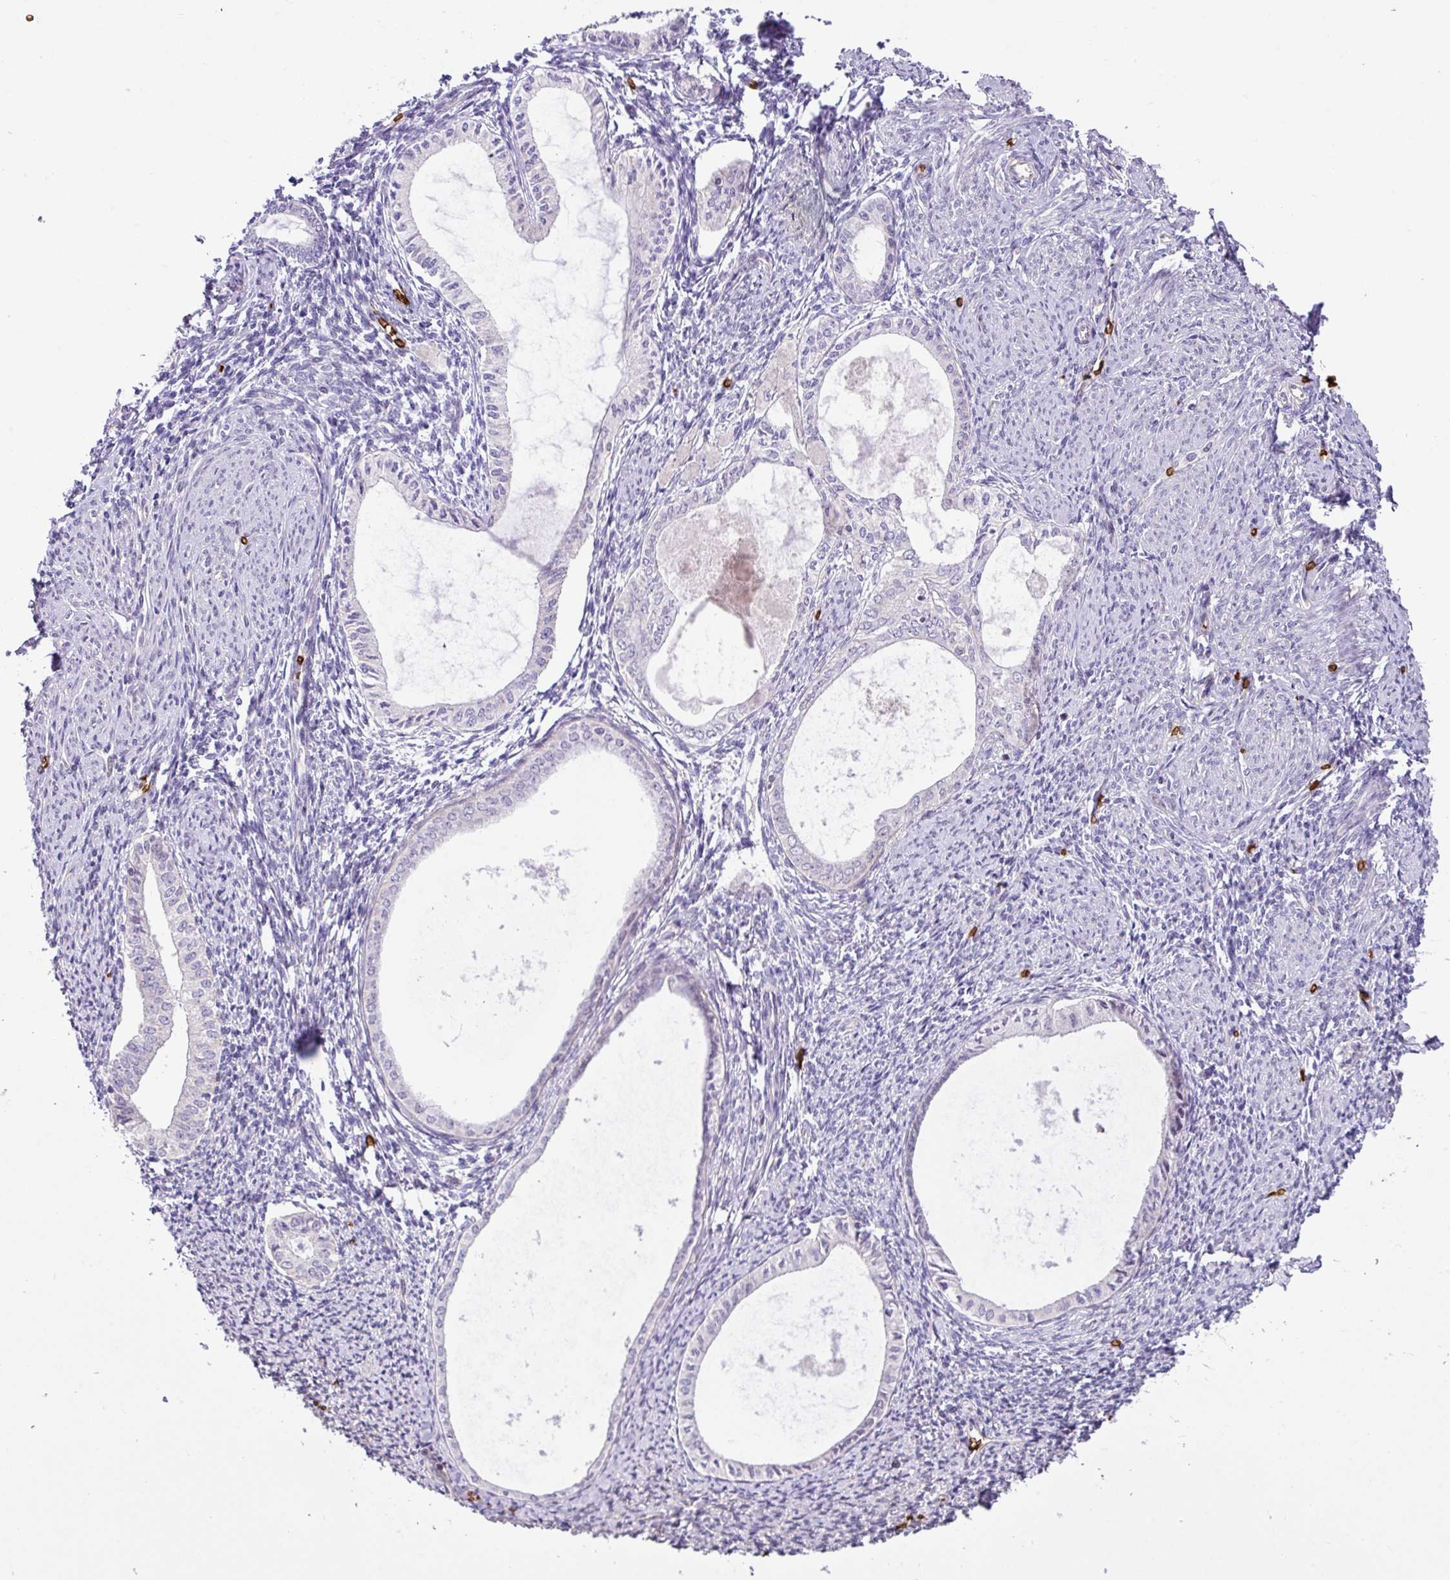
{"staining": {"intensity": "negative", "quantity": "none", "location": "none"}, "tissue": "endometrium", "cell_type": "Cells in endometrial stroma", "image_type": "normal", "snomed": [{"axis": "morphology", "description": "Normal tissue, NOS"}, {"axis": "topography", "description": "Endometrium"}], "caption": "Cells in endometrial stroma show no significant protein staining in normal endometrium. Brightfield microscopy of immunohistochemistry stained with DAB (brown) and hematoxylin (blue), captured at high magnification.", "gene": "RAD21L1", "patient": {"sex": "female", "age": 63}}